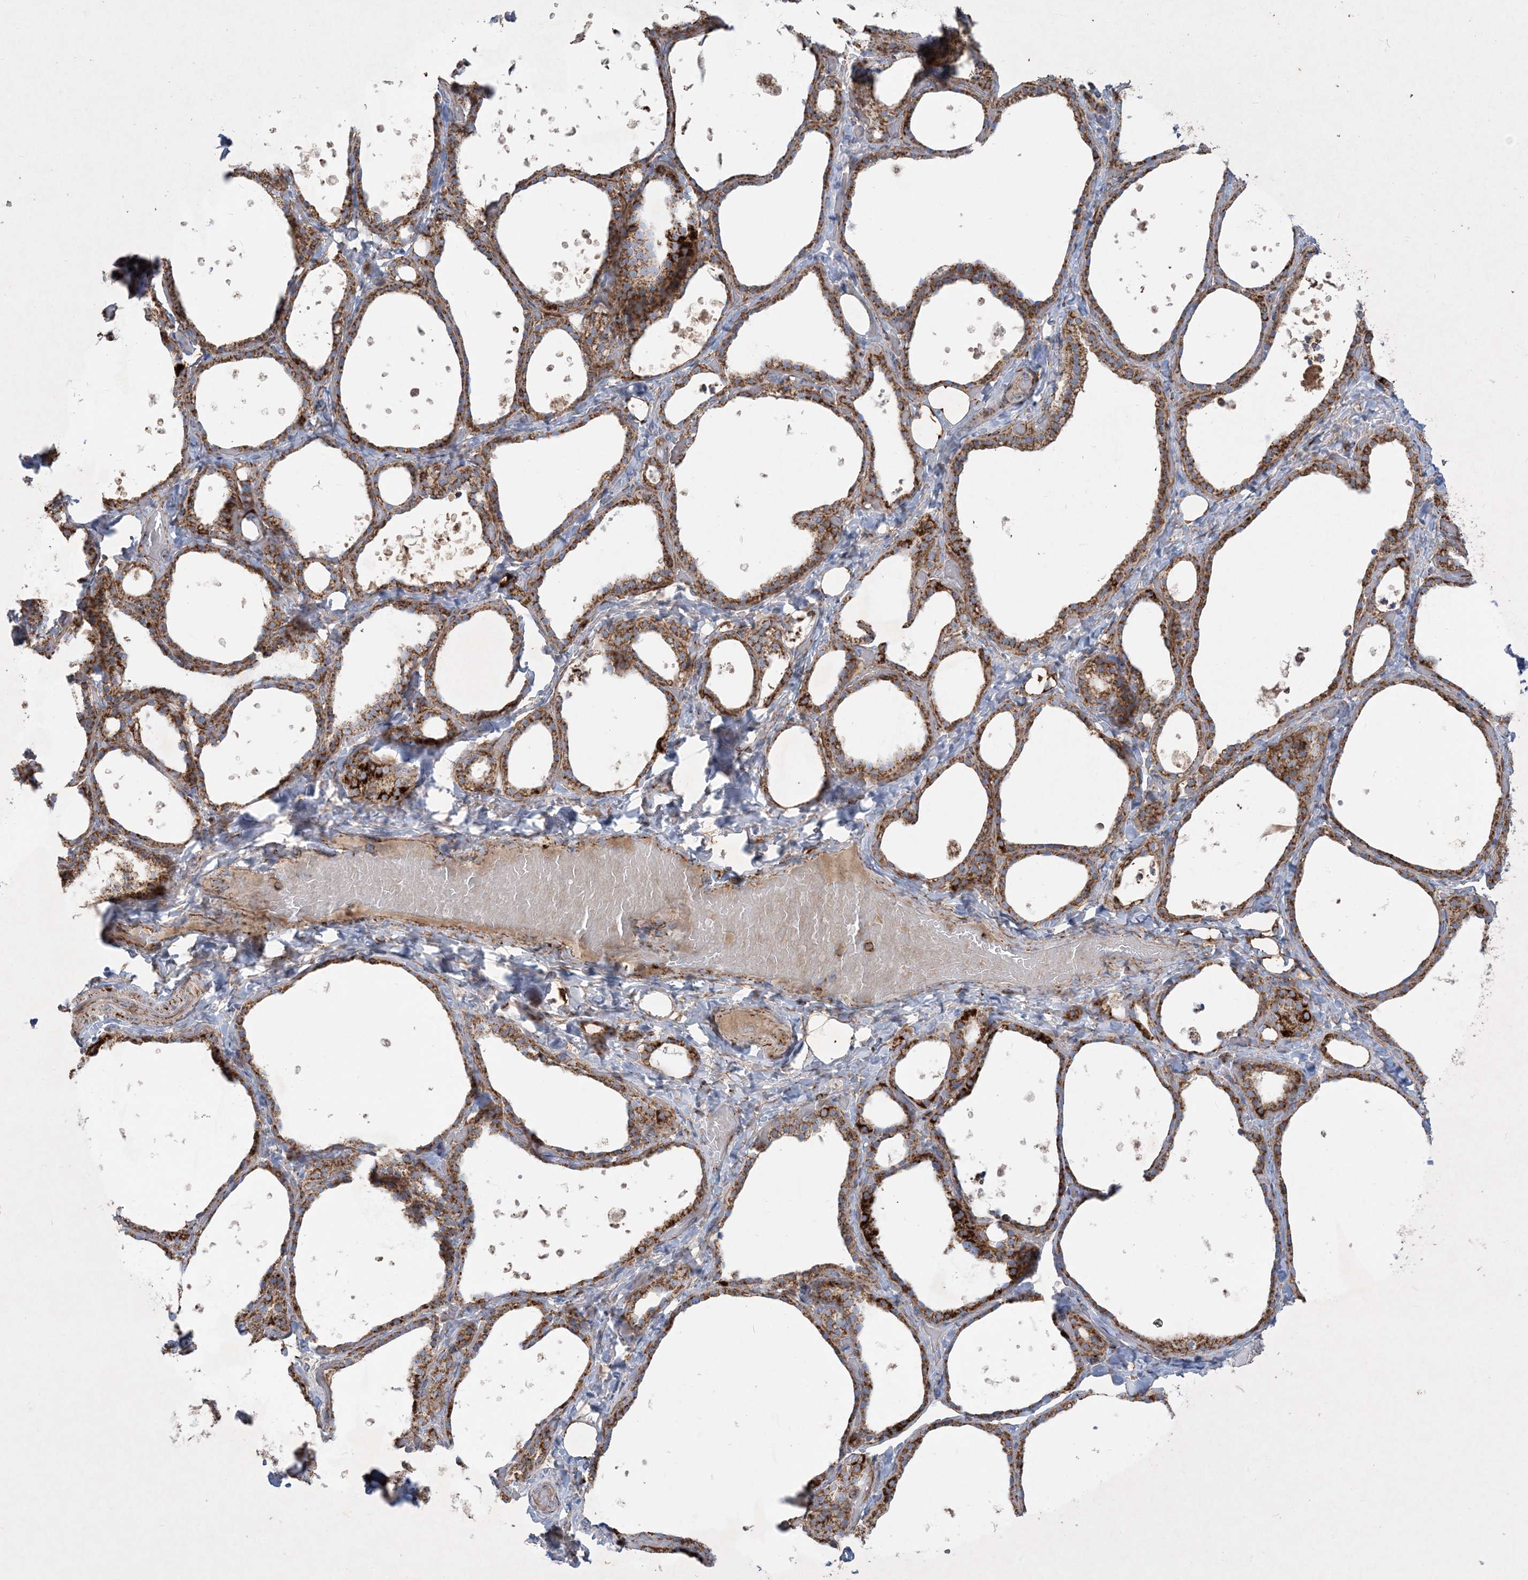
{"staining": {"intensity": "moderate", "quantity": ">75%", "location": "cytoplasmic/membranous"}, "tissue": "thyroid gland", "cell_type": "Glandular cells", "image_type": "normal", "snomed": [{"axis": "morphology", "description": "Normal tissue, NOS"}, {"axis": "topography", "description": "Thyroid gland"}], "caption": "Moderate cytoplasmic/membranous expression for a protein is identified in approximately >75% of glandular cells of normal thyroid gland using immunohistochemistry.", "gene": "BEND4", "patient": {"sex": "female", "age": 44}}